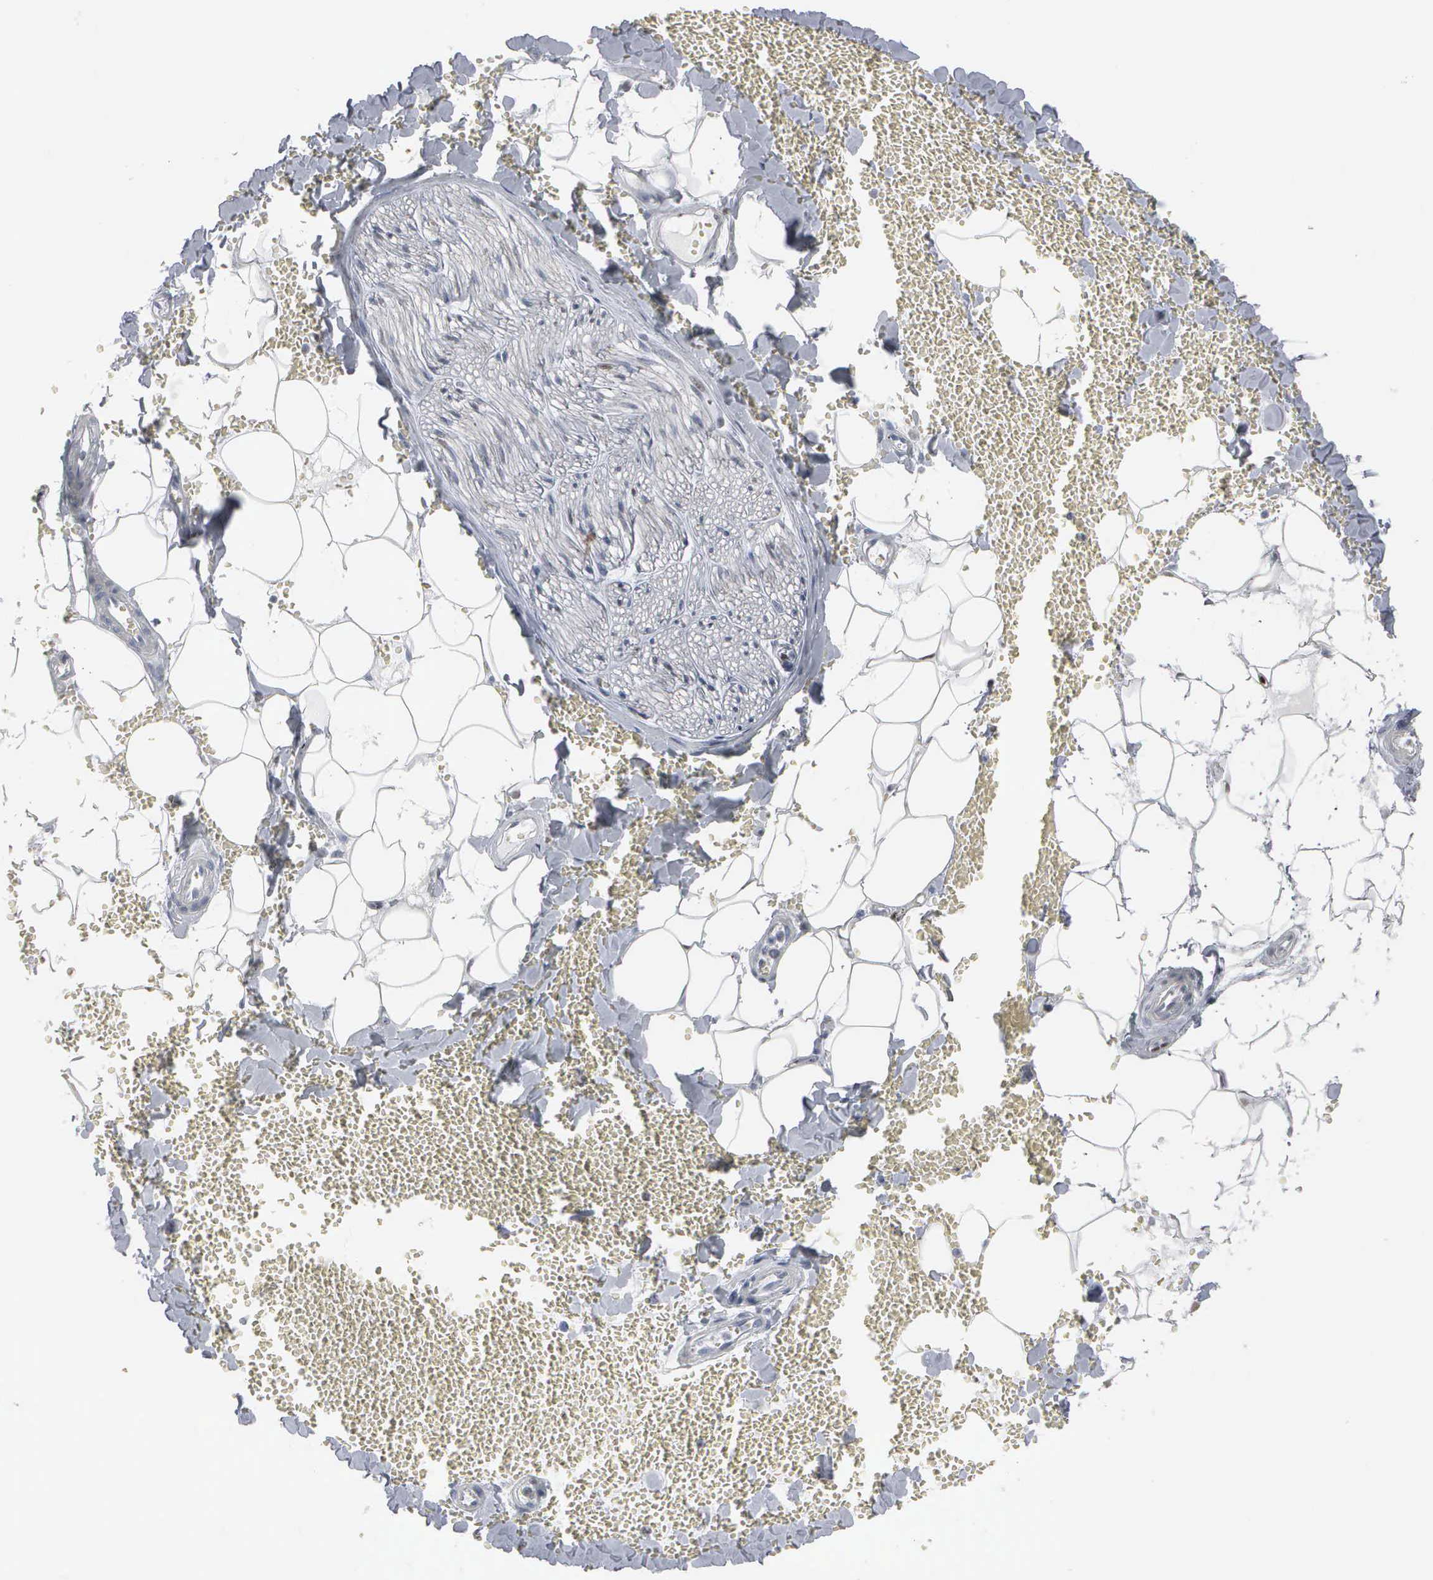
{"staining": {"intensity": "negative", "quantity": "none", "location": "none"}, "tissue": "adipose tissue", "cell_type": "Adipocytes", "image_type": "normal", "snomed": [{"axis": "morphology", "description": "Normal tissue, NOS"}, {"axis": "morphology", "description": "Inflammation, NOS"}, {"axis": "topography", "description": "Lymph node"}, {"axis": "topography", "description": "Peripheral nerve tissue"}], "caption": "Benign adipose tissue was stained to show a protein in brown. There is no significant positivity in adipocytes.", "gene": "CCND3", "patient": {"sex": "male", "age": 52}}